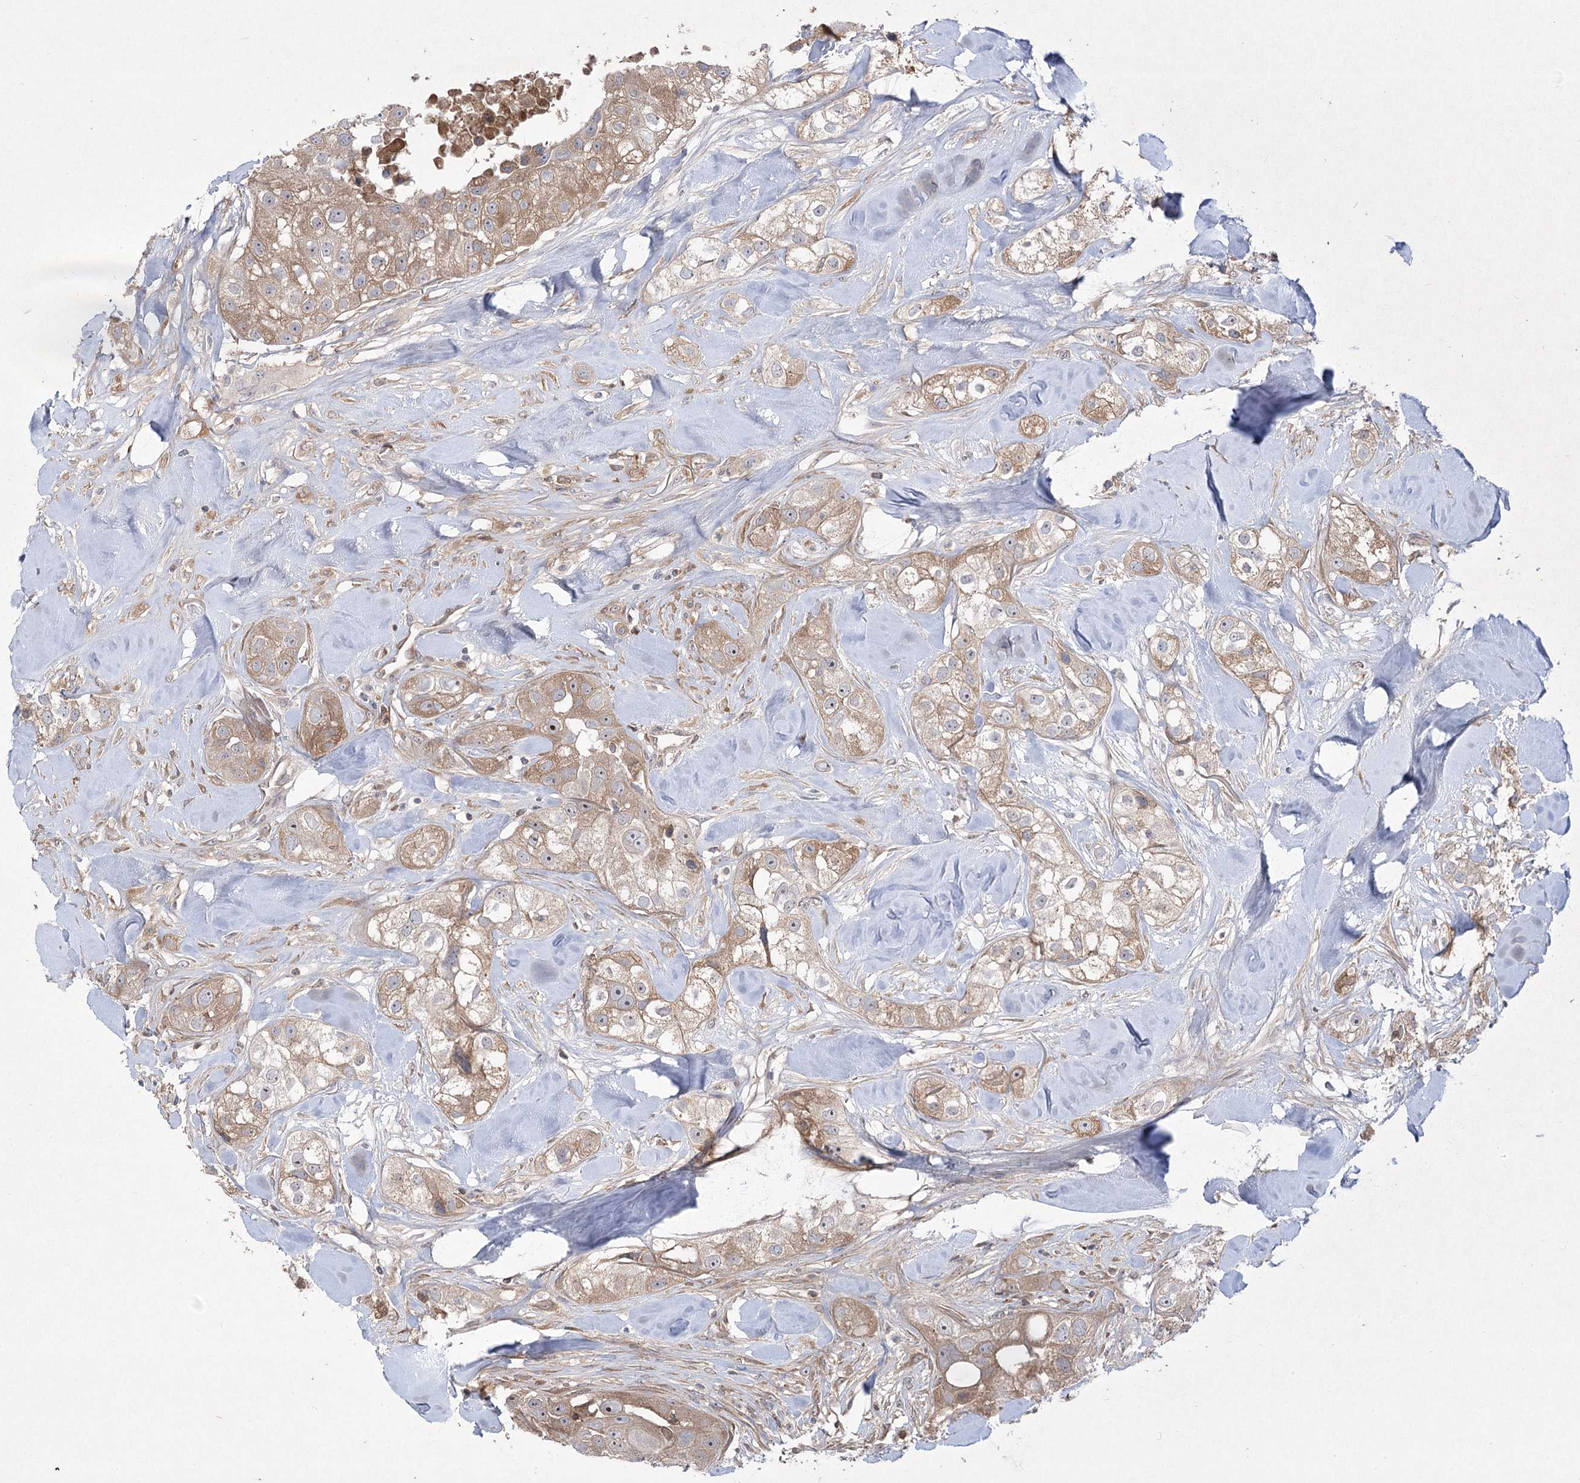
{"staining": {"intensity": "moderate", "quantity": ">75%", "location": "cytoplasmic/membranous"}, "tissue": "head and neck cancer", "cell_type": "Tumor cells", "image_type": "cancer", "snomed": [{"axis": "morphology", "description": "Normal tissue, NOS"}, {"axis": "morphology", "description": "Squamous cell carcinoma, NOS"}, {"axis": "topography", "description": "Skeletal muscle"}, {"axis": "topography", "description": "Head-Neck"}], "caption": "Brown immunohistochemical staining in human head and neck squamous cell carcinoma displays moderate cytoplasmic/membranous expression in about >75% of tumor cells. The staining was performed using DAB (3,3'-diaminobenzidine), with brown indicating positive protein expression. Nuclei are stained blue with hematoxylin.", "gene": "PLEKHA5", "patient": {"sex": "male", "age": 51}}